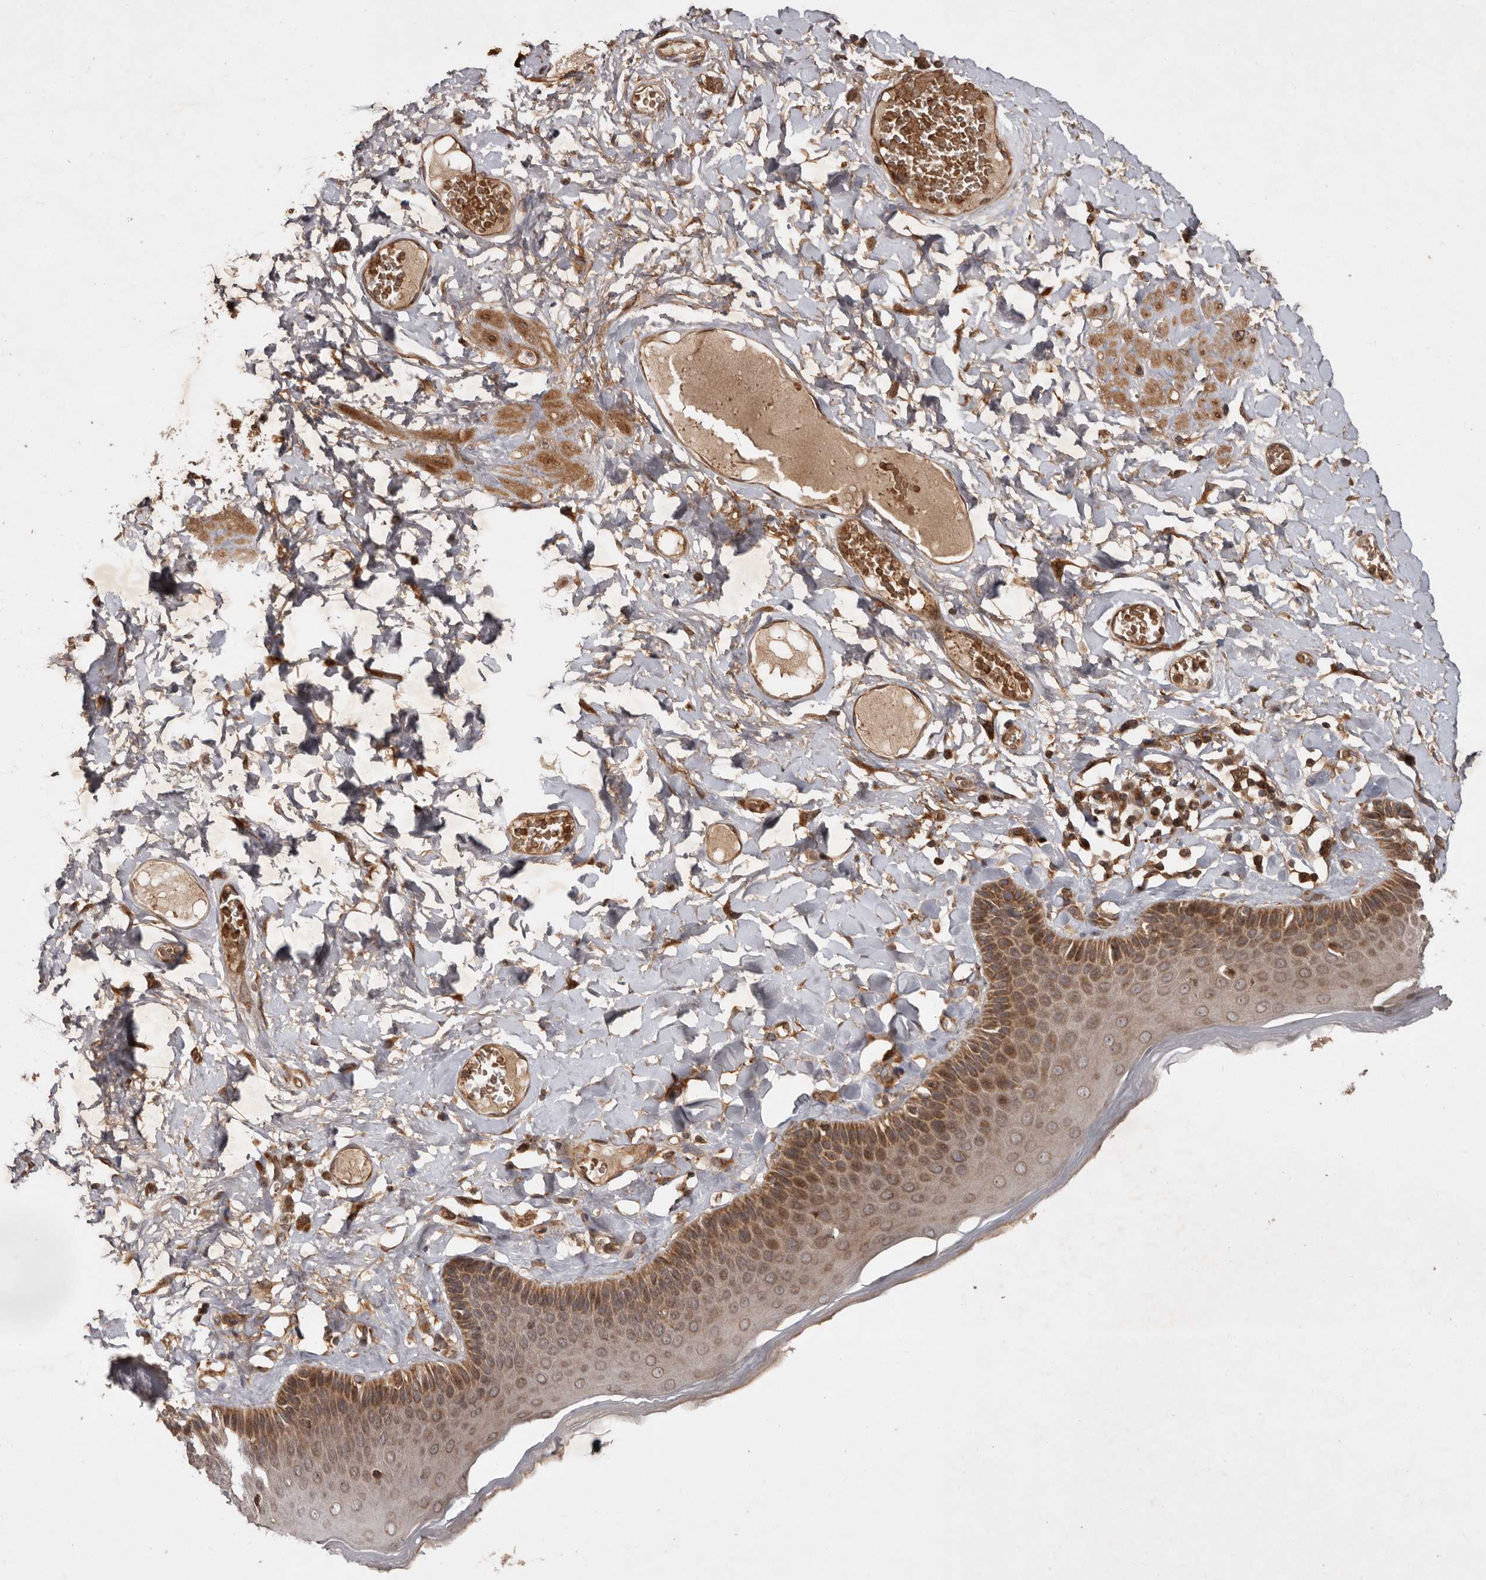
{"staining": {"intensity": "moderate", "quantity": "25%-75%", "location": "cytoplasmic/membranous,nuclear"}, "tissue": "skin", "cell_type": "Epidermal cells", "image_type": "normal", "snomed": [{"axis": "morphology", "description": "Normal tissue, NOS"}, {"axis": "topography", "description": "Anal"}], "caption": "Skin stained with immunohistochemistry (IHC) exhibits moderate cytoplasmic/membranous,nuclear positivity in approximately 25%-75% of epidermal cells. The protein is shown in brown color, while the nuclei are stained blue.", "gene": "STK36", "patient": {"sex": "male", "age": 69}}